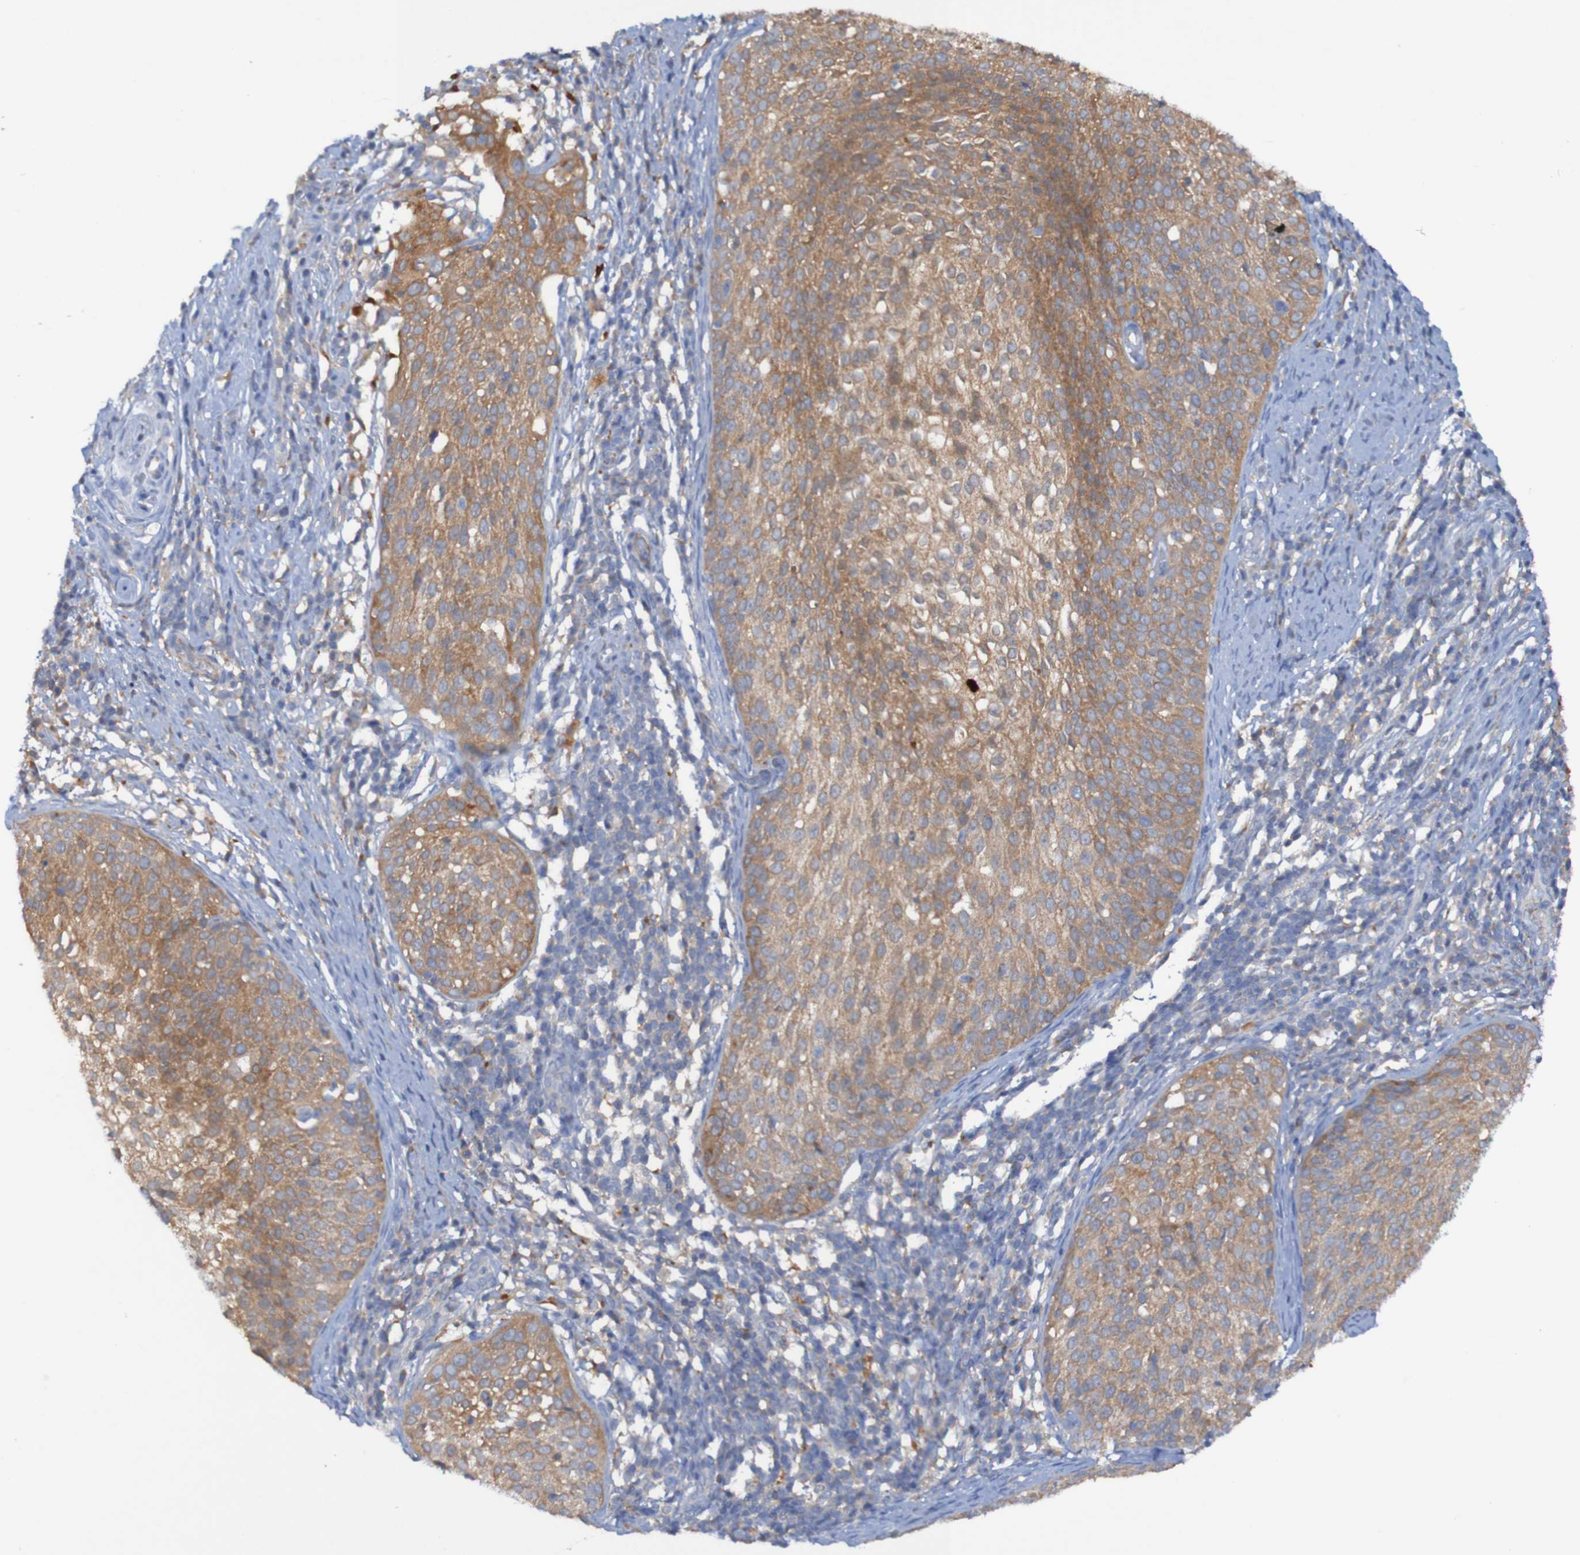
{"staining": {"intensity": "moderate", "quantity": ">75%", "location": "cytoplasmic/membranous"}, "tissue": "cervical cancer", "cell_type": "Tumor cells", "image_type": "cancer", "snomed": [{"axis": "morphology", "description": "Squamous cell carcinoma, NOS"}, {"axis": "topography", "description": "Cervix"}], "caption": "Squamous cell carcinoma (cervical) stained with immunohistochemistry exhibits moderate cytoplasmic/membranous positivity in about >75% of tumor cells.", "gene": "ARHGEF16", "patient": {"sex": "female", "age": 51}}